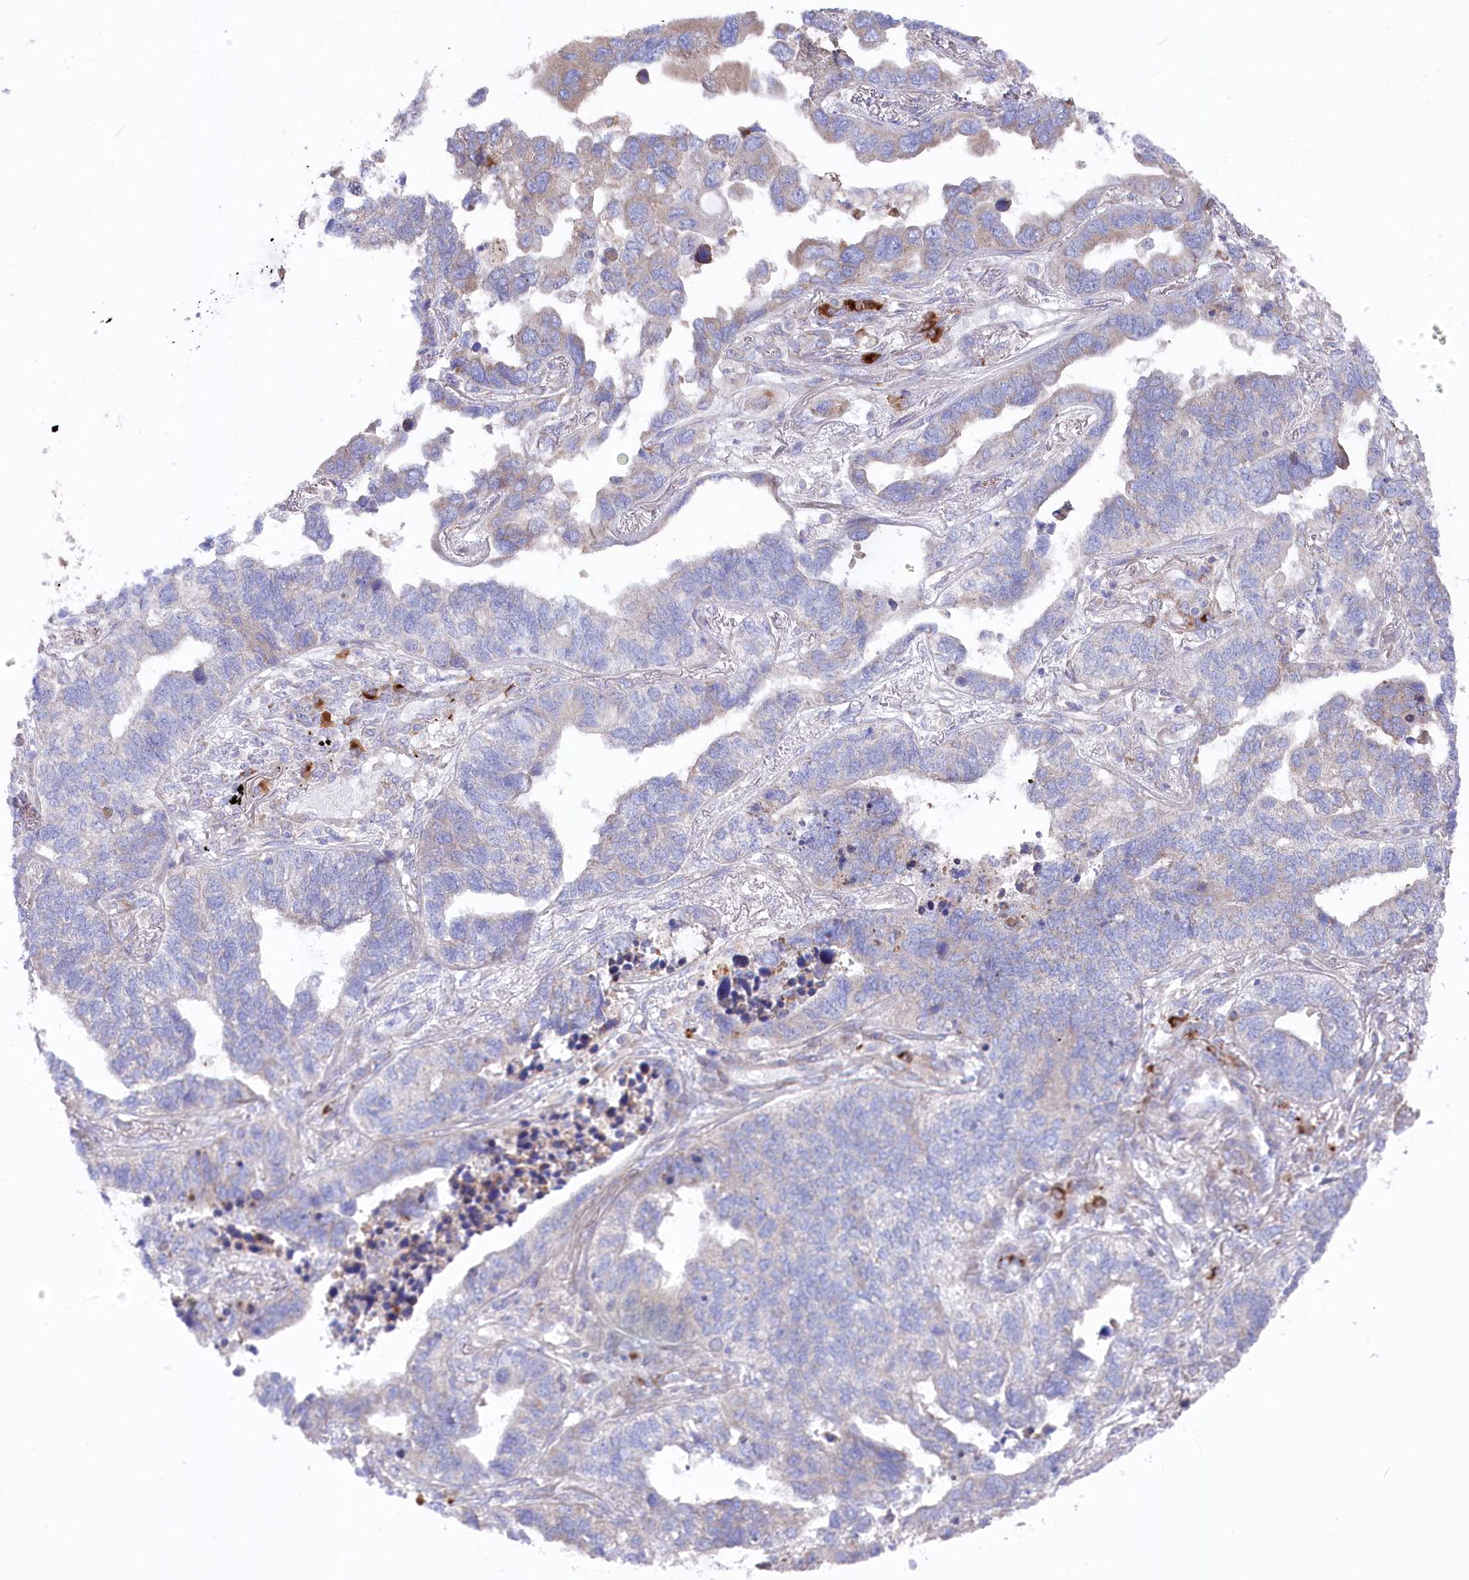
{"staining": {"intensity": "weak", "quantity": "<25%", "location": "cytoplasmic/membranous"}, "tissue": "lung cancer", "cell_type": "Tumor cells", "image_type": "cancer", "snomed": [{"axis": "morphology", "description": "Adenocarcinoma, NOS"}, {"axis": "topography", "description": "Lung"}], "caption": "This is an immunohistochemistry micrograph of lung adenocarcinoma. There is no staining in tumor cells.", "gene": "POGLUT1", "patient": {"sex": "male", "age": 67}}